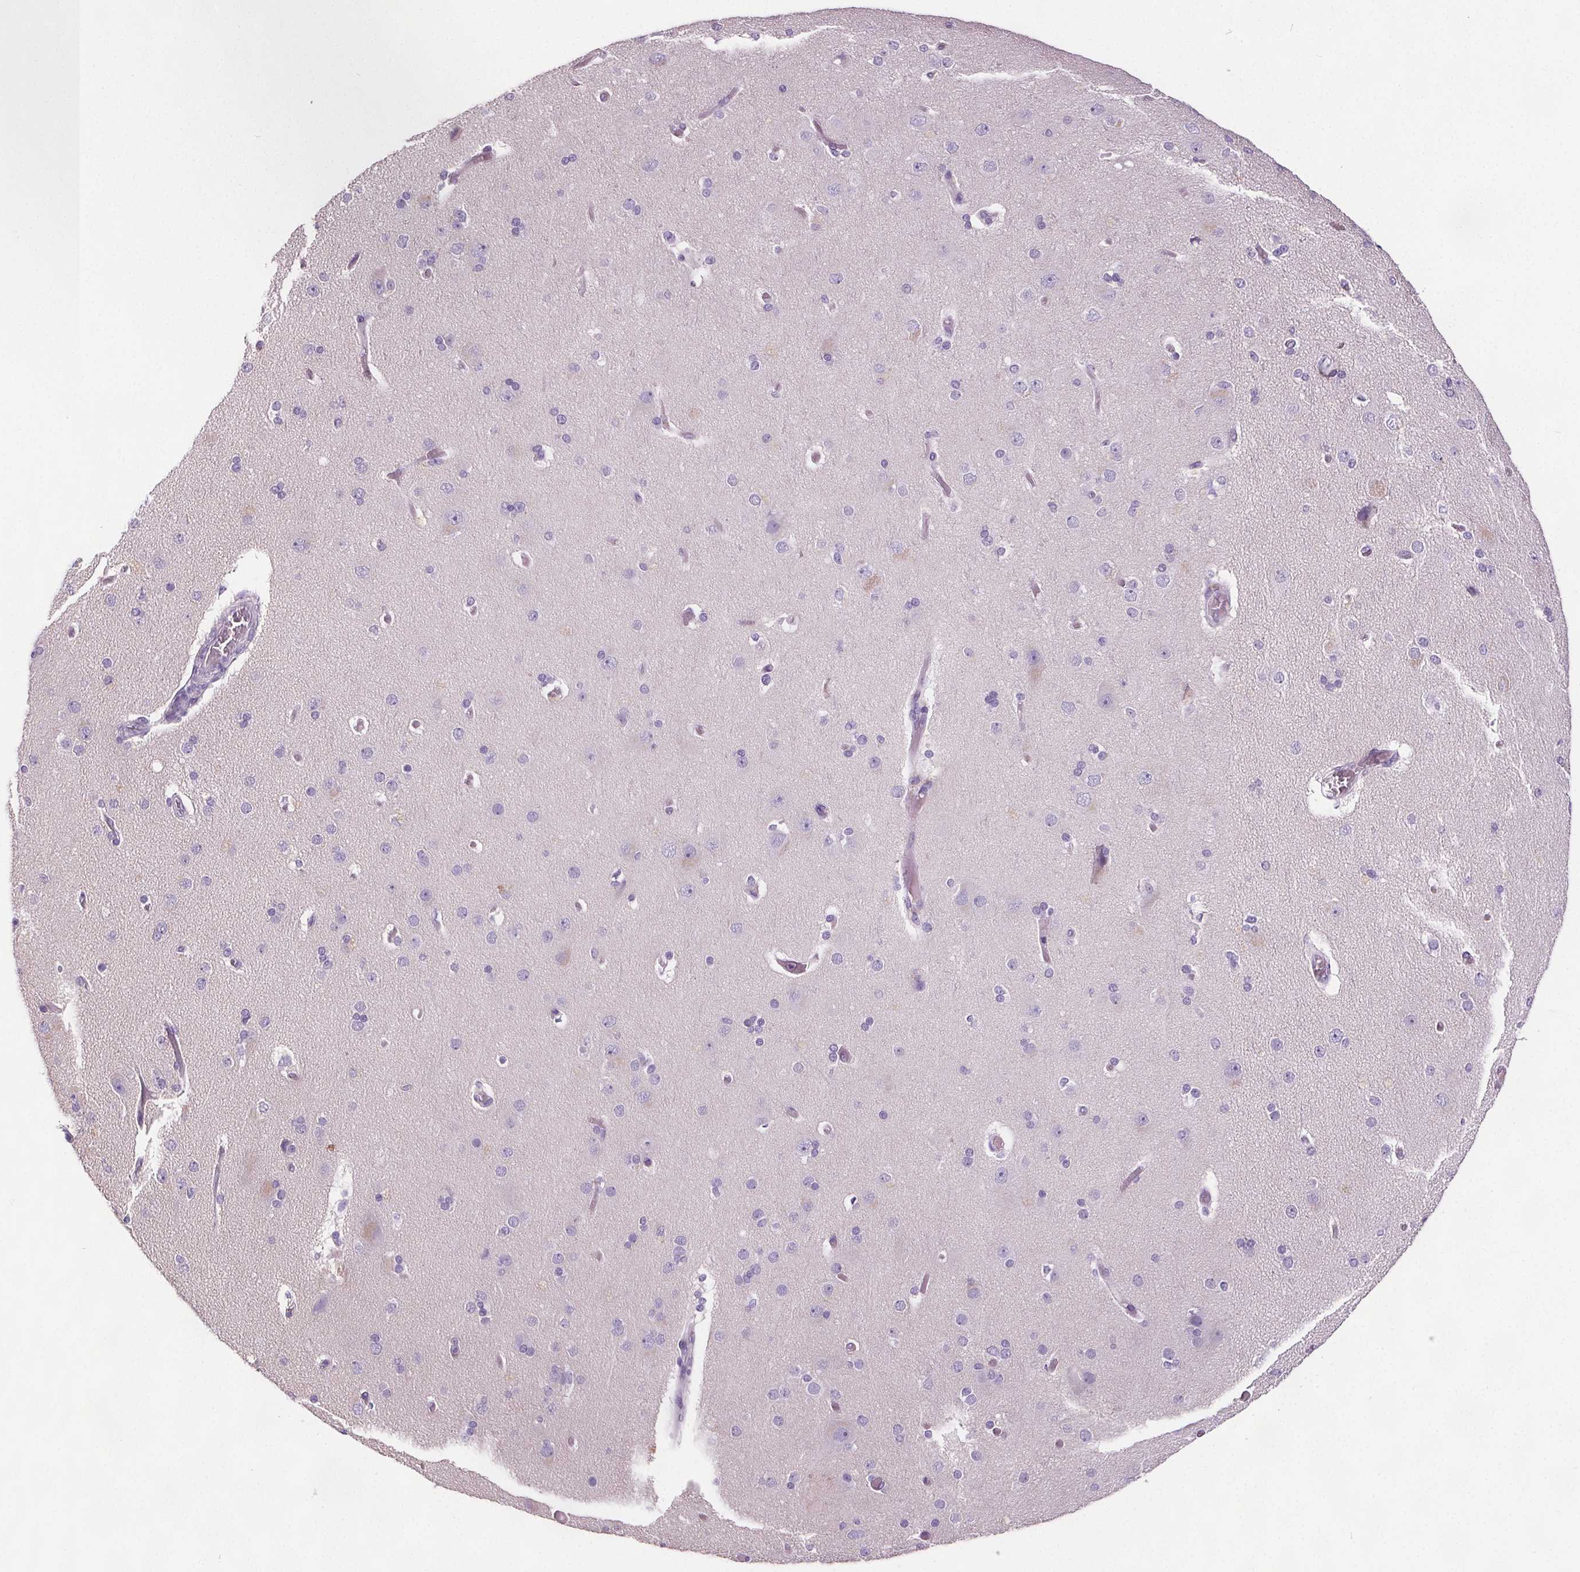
{"staining": {"intensity": "negative", "quantity": "none", "location": "none"}, "tissue": "cerebral cortex", "cell_type": "Endothelial cells", "image_type": "normal", "snomed": [{"axis": "morphology", "description": "Normal tissue, NOS"}, {"axis": "morphology", "description": "Glioma, malignant, High grade"}, {"axis": "topography", "description": "Cerebral cortex"}], "caption": "A high-resolution image shows immunohistochemistry (IHC) staining of benign cerebral cortex, which reveals no significant staining in endothelial cells.", "gene": "CD5L", "patient": {"sex": "male", "age": 71}}